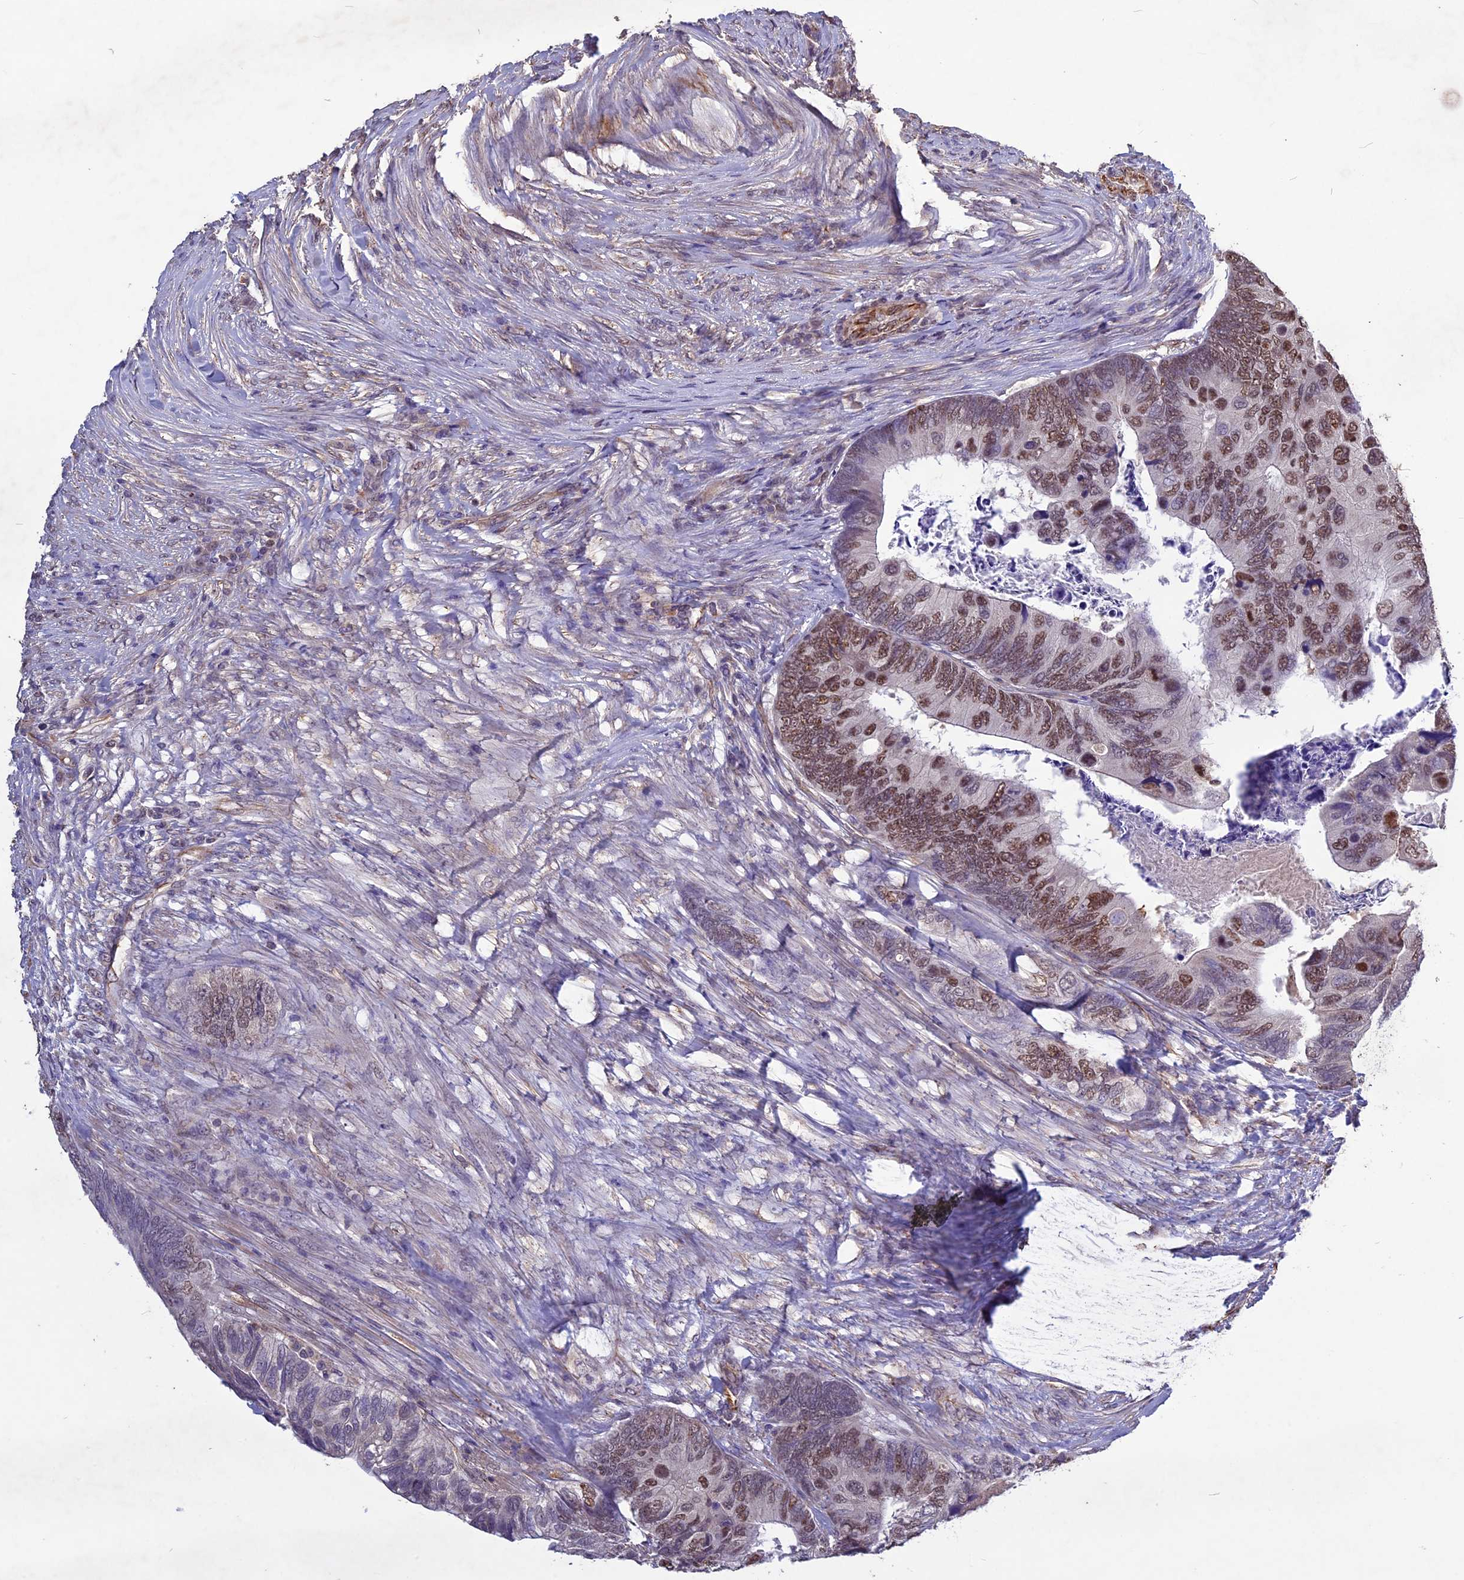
{"staining": {"intensity": "moderate", "quantity": ">75%", "location": "nuclear"}, "tissue": "colorectal cancer", "cell_type": "Tumor cells", "image_type": "cancer", "snomed": [{"axis": "morphology", "description": "Adenocarcinoma, NOS"}, {"axis": "topography", "description": "Colon"}], "caption": "Protein expression analysis of colorectal cancer (adenocarcinoma) displays moderate nuclear expression in about >75% of tumor cells.", "gene": "C3orf70", "patient": {"sex": "female", "age": 67}}